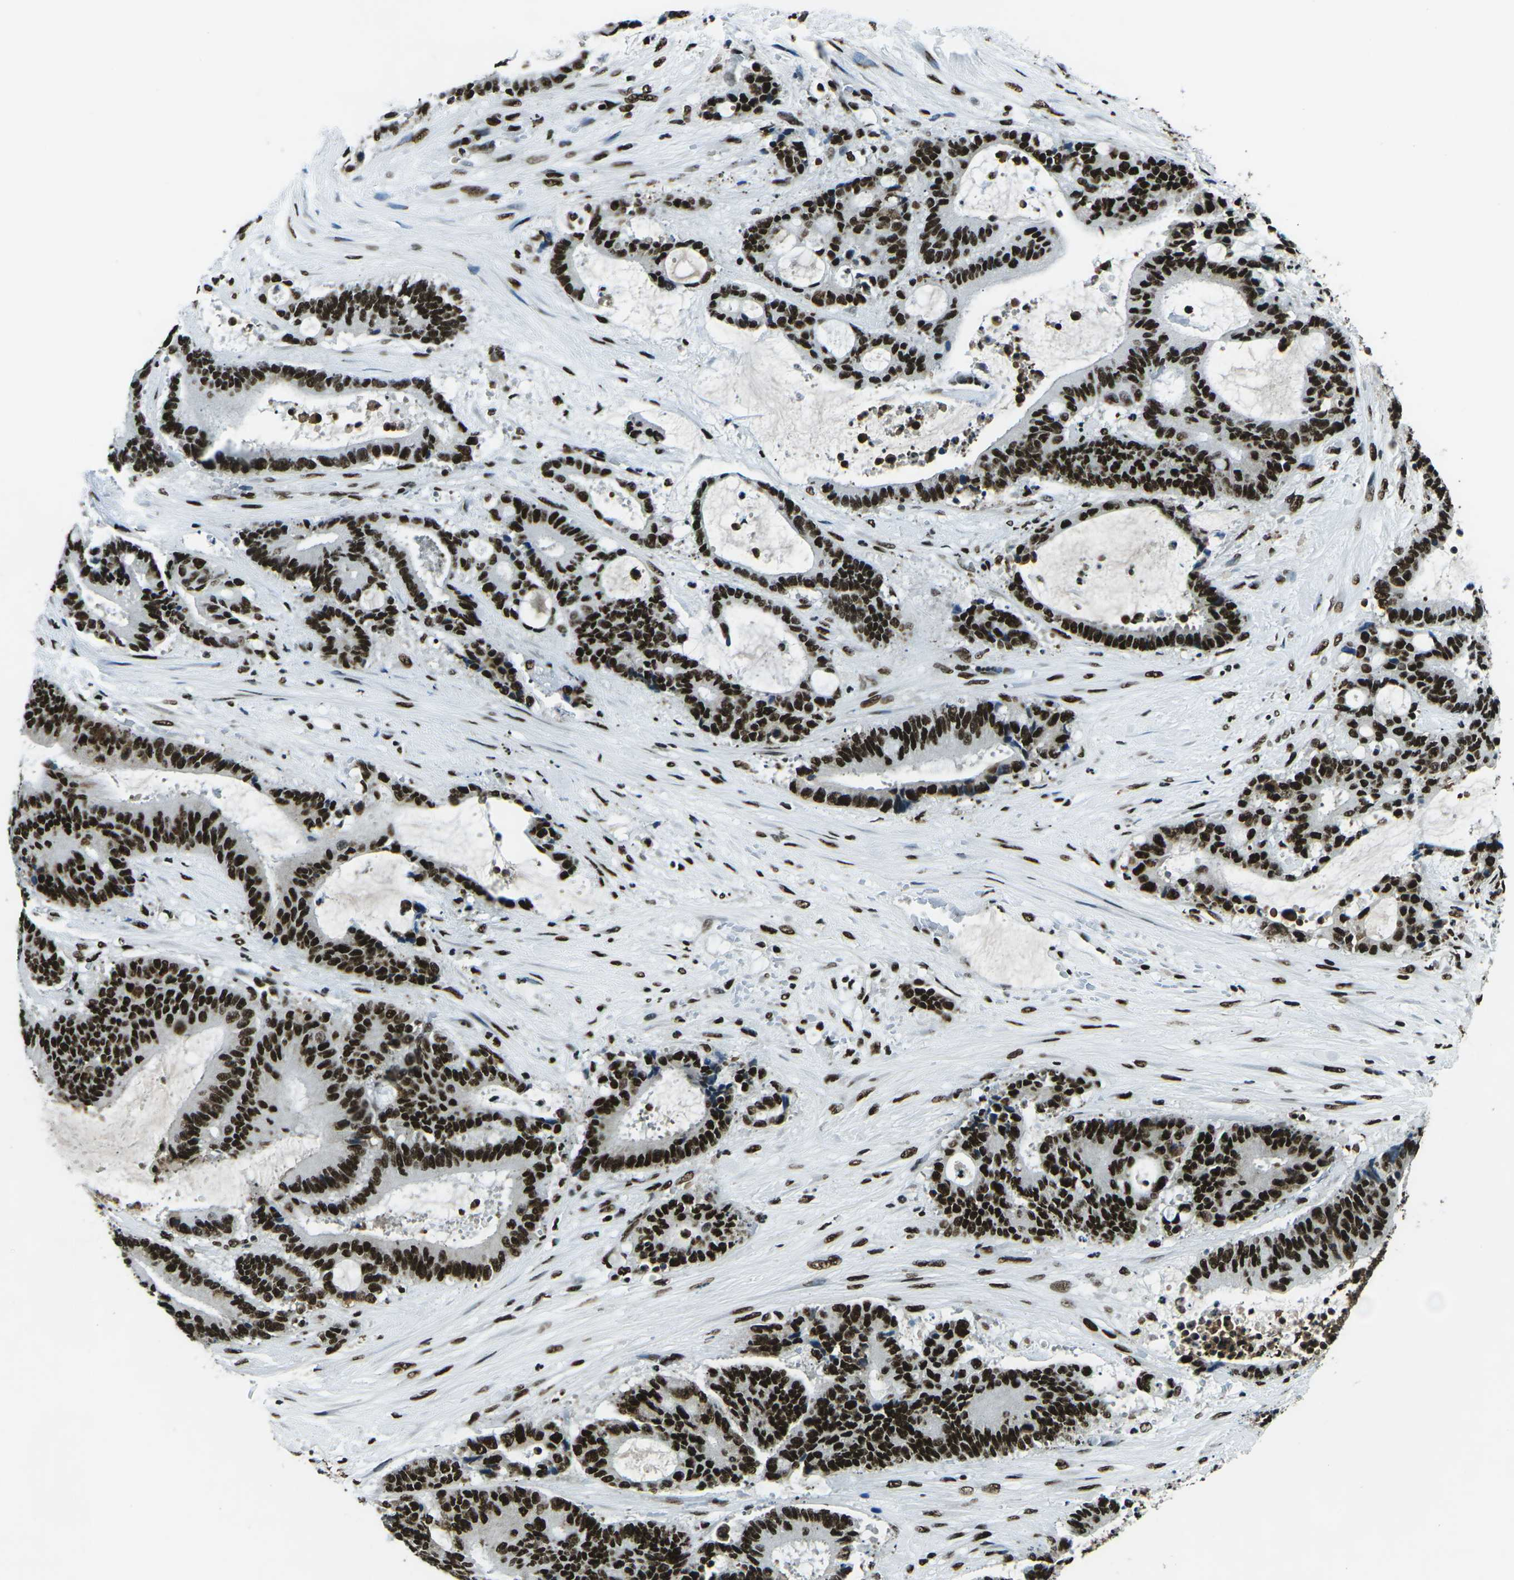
{"staining": {"intensity": "strong", "quantity": ">75%", "location": "nuclear"}, "tissue": "liver cancer", "cell_type": "Tumor cells", "image_type": "cancer", "snomed": [{"axis": "morphology", "description": "Normal tissue, NOS"}, {"axis": "morphology", "description": "Cholangiocarcinoma"}, {"axis": "topography", "description": "Liver"}, {"axis": "topography", "description": "Peripheral nerve tissue"}], "caption": "The immunohistochemical stain highlights strong nuclear positivity in tumor cells of cholangiocarcinoma (liver) tissue.", "gene": "HNRNPL", "patient": {"sex": "female", "age": 73}}